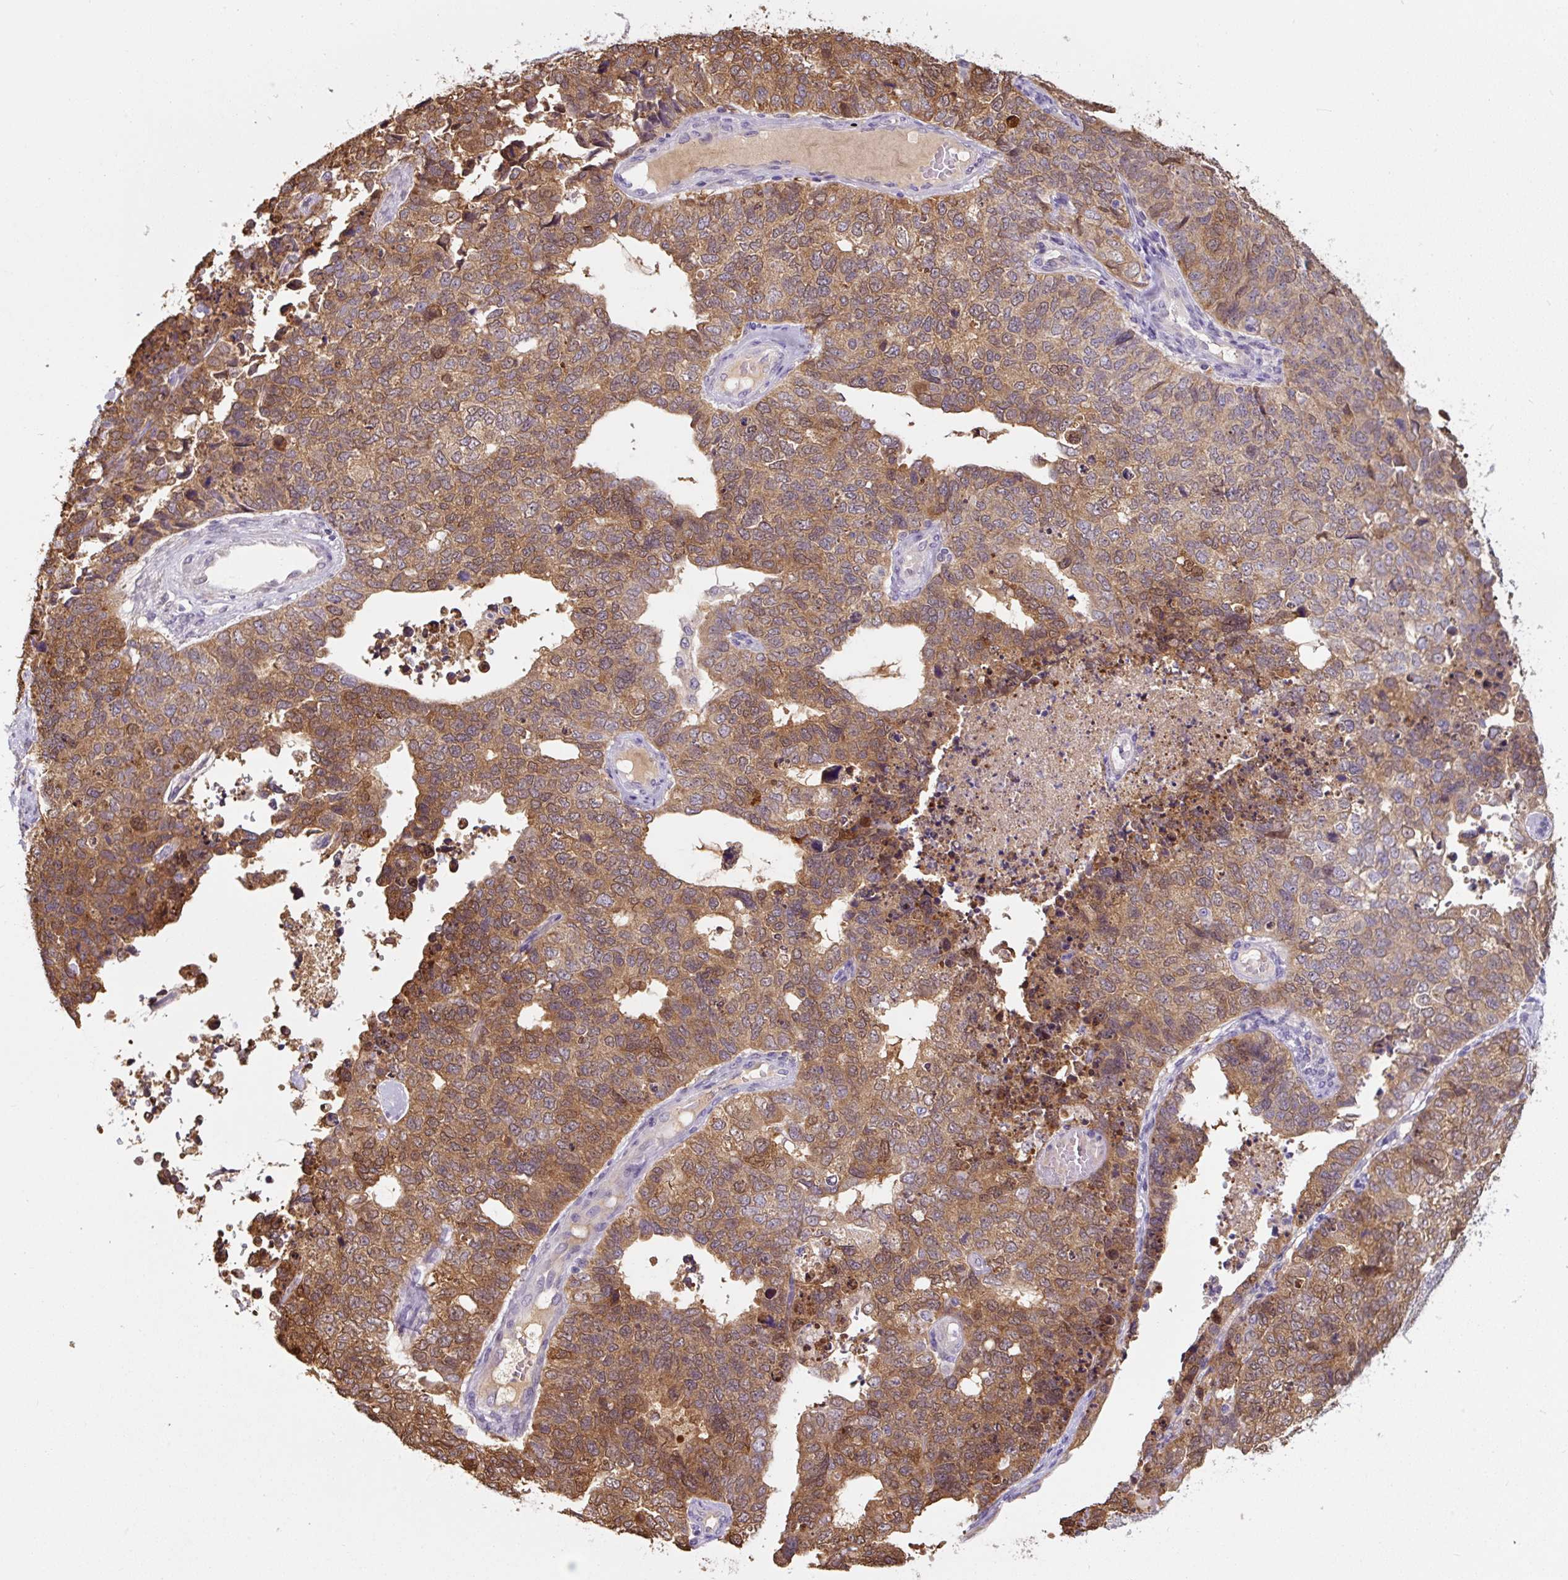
{"staining": {"intensity": "moderate", "quantity": ">75%", "location": "cytoplasmic/membranous"}, "tissue": "cervical cancer", "cell_type": "Tumor cells", "image_type": "cancer", "snomed": [{"axis": "morphology", "description": "Squamous cell carcinoma, NOS"}, {"axis": "topography", "description": "Cervix"}], "caption": "DAB immunohistochemical staining of squamous cell carcinoma (cervical) demonstrates moderate cytoplasmic/membranous protein expression in about >75% of tumor cells.", "gene": "ASRGL1", "patient": {"sex": "female", "age": 63}}